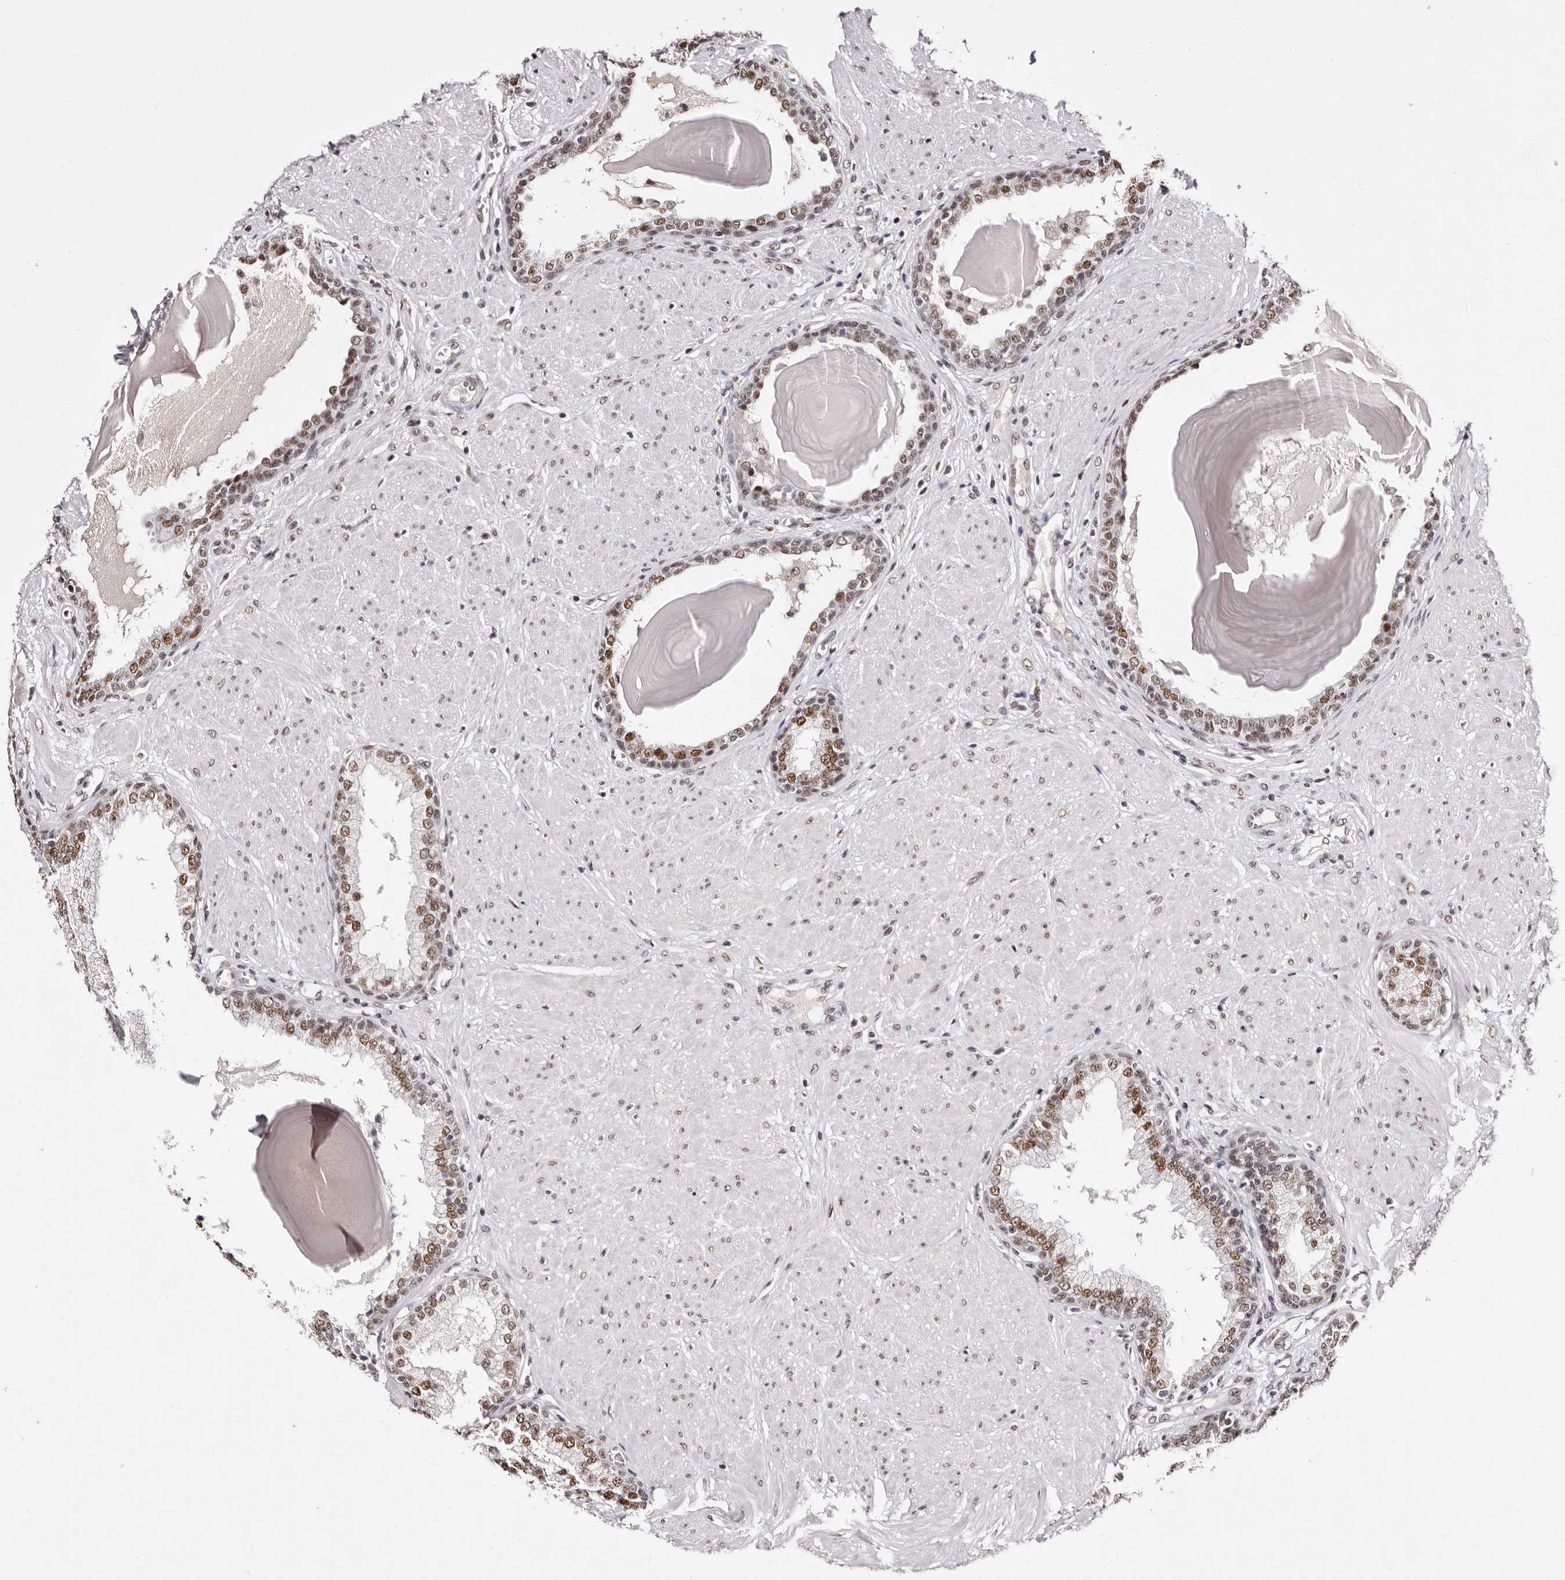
{"staining": {"intensity": "moderate", "quantity": ">75%", "location": "nuclear"}, "tissue": "prostate", "cell_type": "Glandular cells", "image_type": "normal", "snomed": [{"axis": "morphology", "description": "Normal tissue, NOS"}, {"axis": "topography", "description": "Prostate"}], "caption": "Immunohistochemical staining of benign prostate shows >75% levels of moderate nuclear protein staining in about >75% of glandular cells.", "gene": "ANAPC11", "patient": {"sex": "male", "age": 51}}